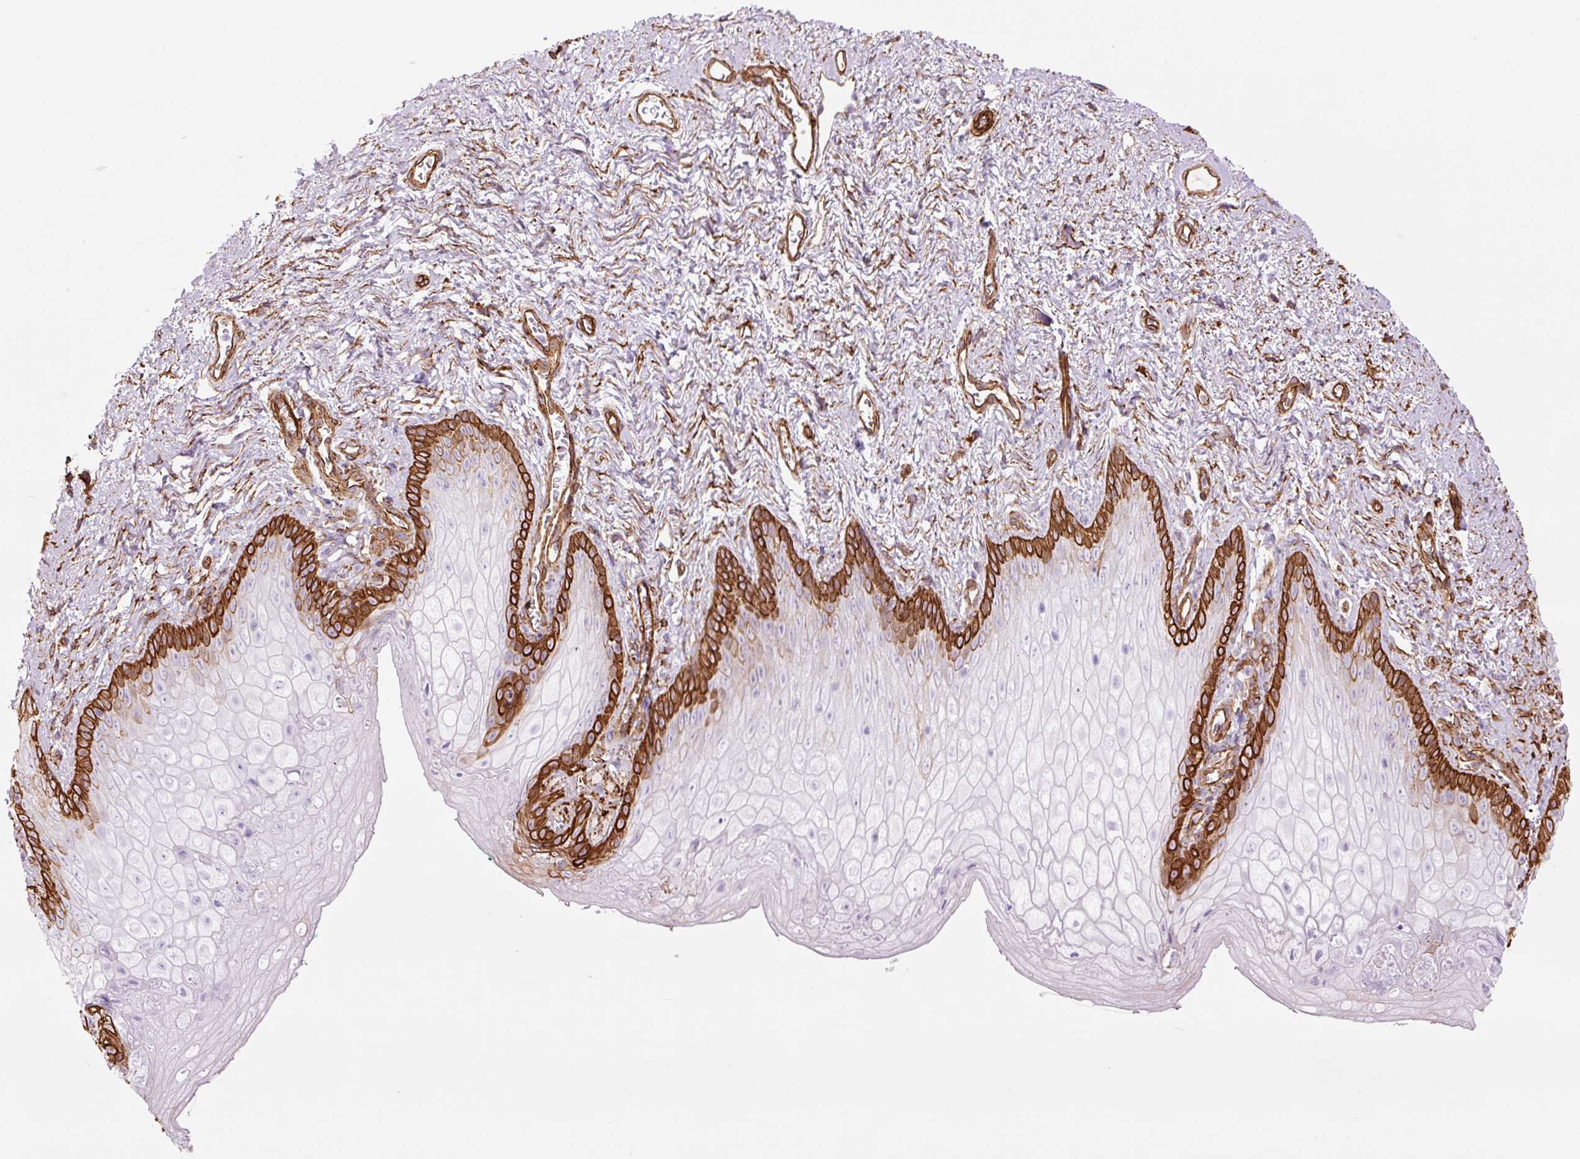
{"staining": {"intensity": "strong", "quantity": "<25%", "location": "cytoplasmic/membranous"}, "tissue": "vagina", "cell_type": "Squamous epithelial cells", "image_type": "normal", "snomed": [{"axis": "morphology", "description": "Normal tissue, NOS"}, {"axis": "topography", "description": "Vulva"}, {"axis": "topography", "description": "Vagina"}, {"axis": "topography", "description": "Peripheral nerve tissue"}], "caption": "A high-resolution photomicrograph shows immunohistochemistry staining of benign vagina, which reveals strong cytoplasmic/membranous positivity in about <25% of squamous epithelial cells. (Stains: DAB (3,3'-diaminobenzidine) in brown, nuclei in blue, Microscopy: brightfield microscopy at high magnification).", "gene": "CAV1", "patient": {"sex": "female", "age": 66}}